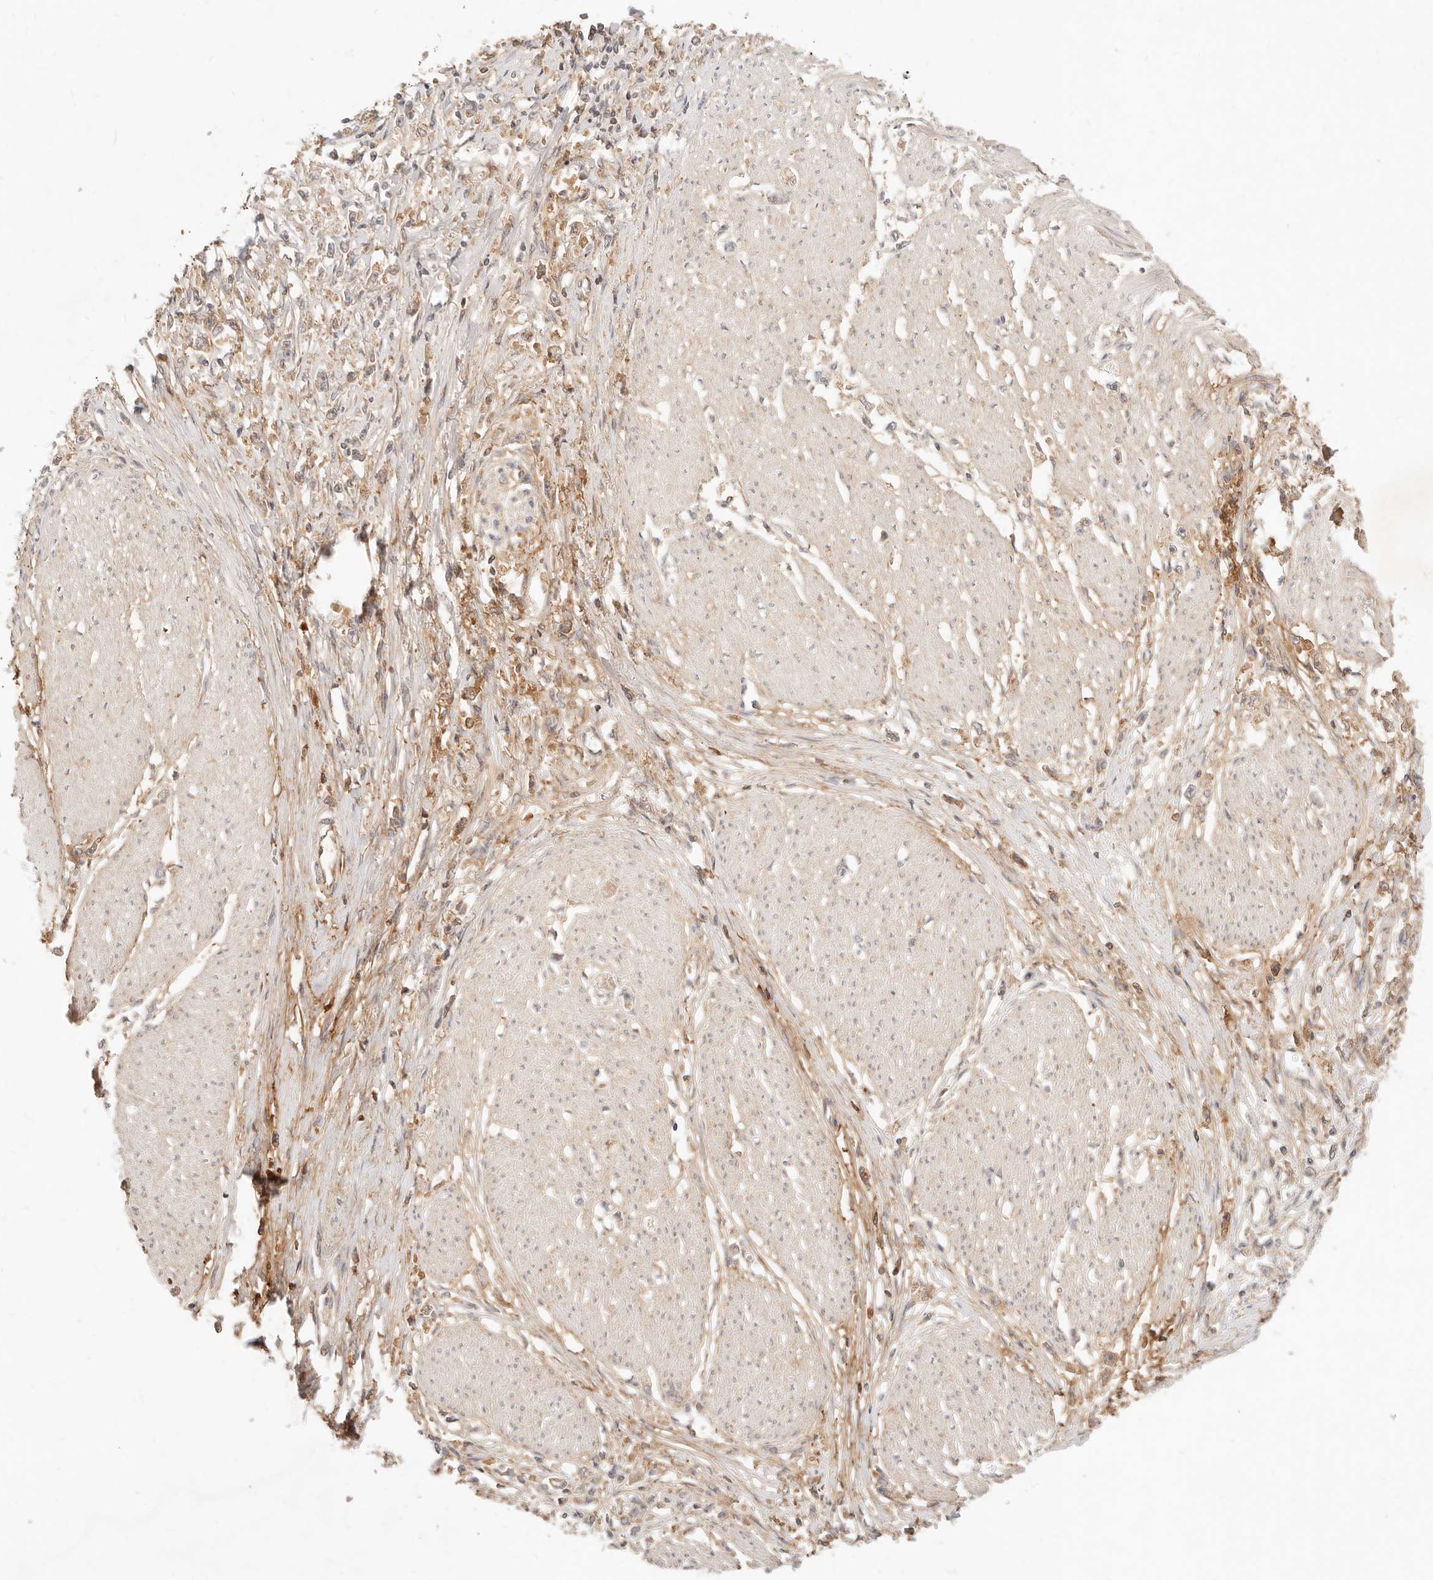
{"staining": {"intensity": "weak", "quantity": "<25%", "location": "cytoplasmic/membranous"}, "tissue": "stomach cancer", "cell_type": "Tumor cells", "image_type": "cancer", "snomed": [{"axis": "morphology", "description": "Adenocarcinoma, NOS"}, {"axis": "topography", "description": "Stomach"}], "caption": "Tumor cells are negative for brown protein staining in stomach cancer.", "gene": "UBXN10", "patient": {"sex": "female", "age": 59}}